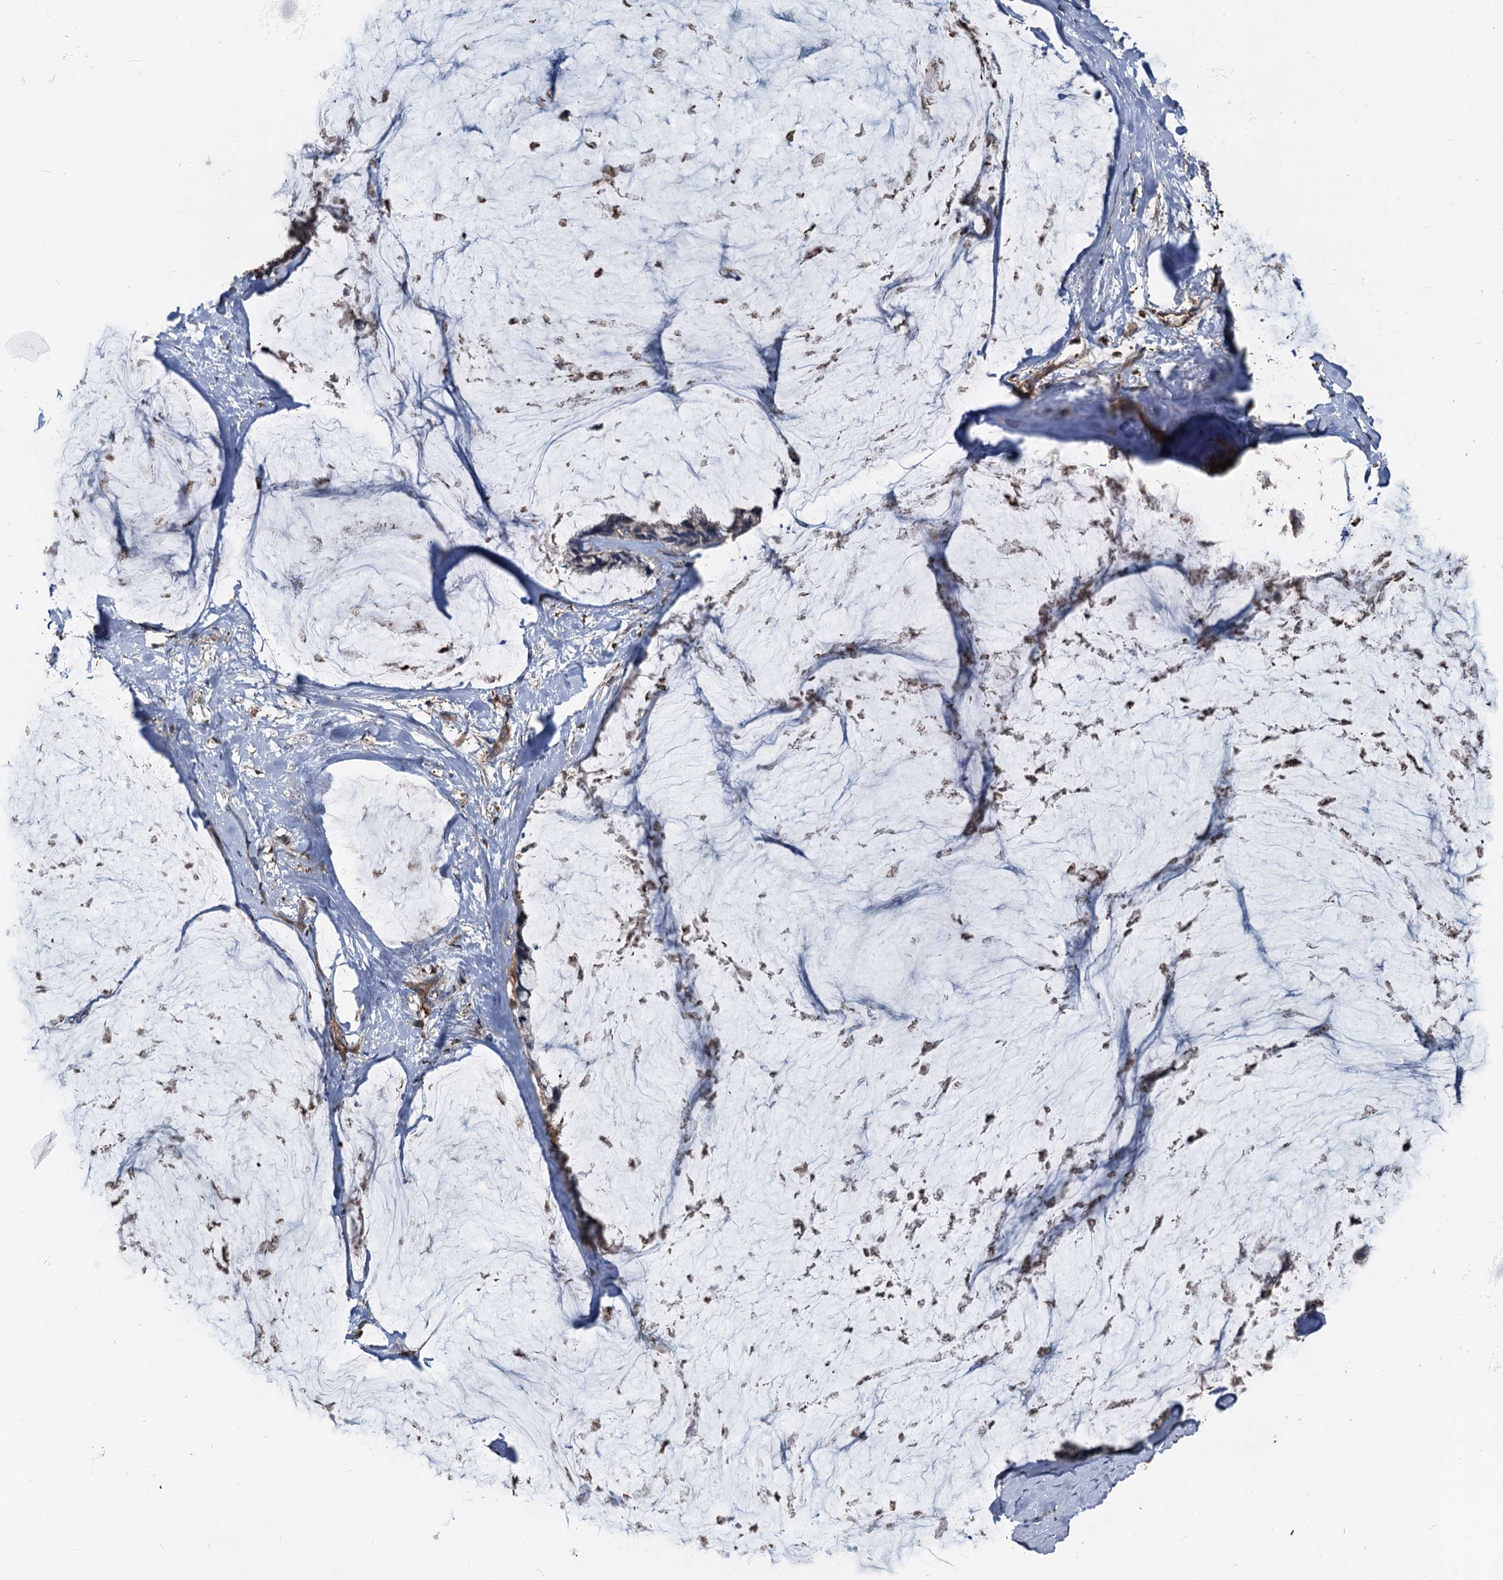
{"staining": {"intensity": "weak", "quantity": "25%-75%", "location": "cytoplasmic/membranous"}, "tissue": "ovarian cancer", "cell_type": "Tumor cells", "image_type": "cancer", "snomed": [{"axis": "morphology", "description": "Cystadenocarcinoma, mucinous, NOS"}, {"axis": "topography", "description": "Ovary"}], "caption": "Mucinous cystadenocarcinoma (ovarian) stained with a protein marker displays weak staining in tumor cells.", "gene": "PLEKHO2", "patient": {"sex": "female", "age": 39}}